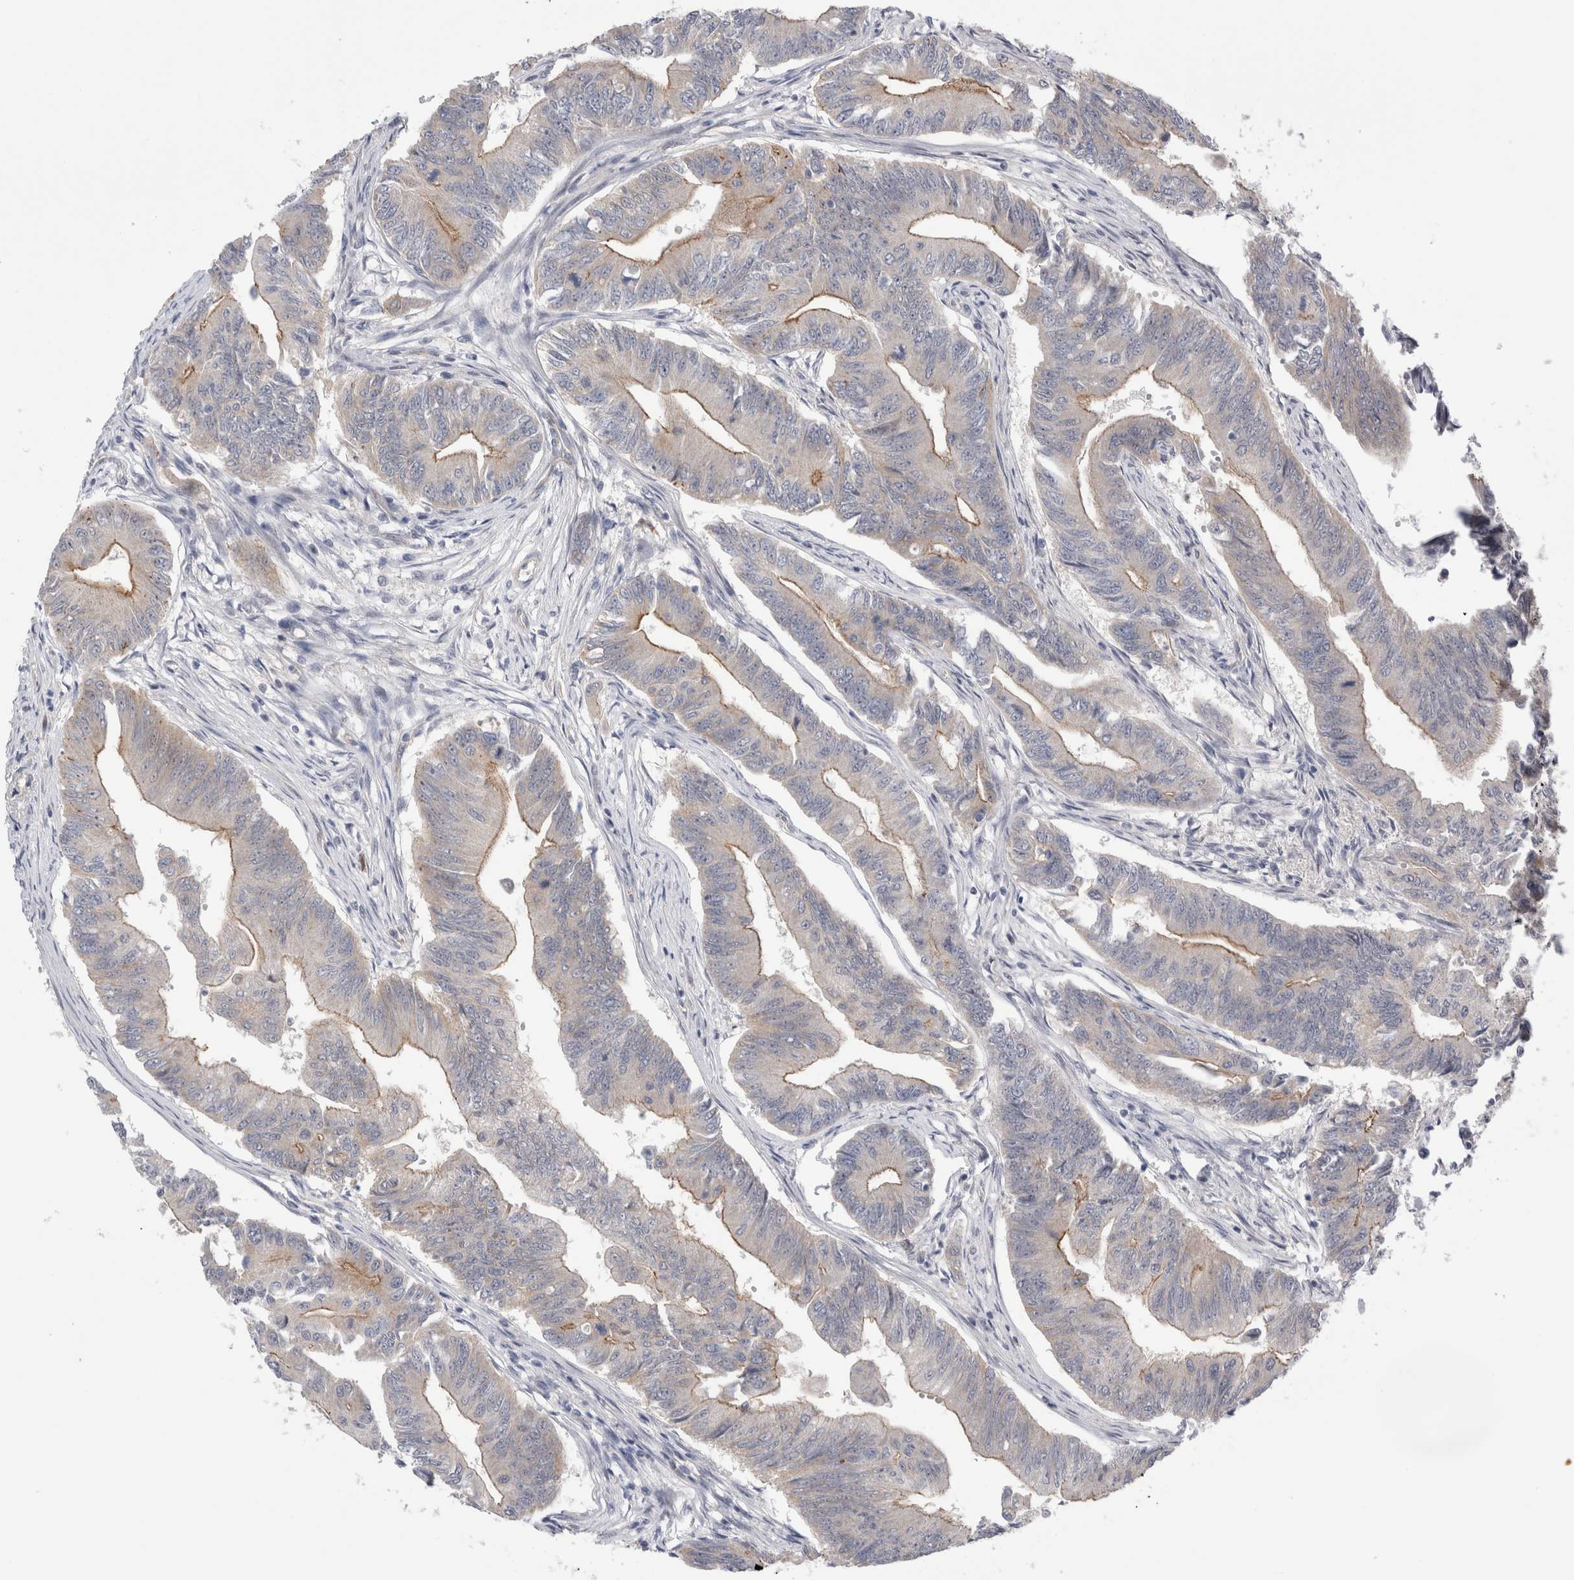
{"staining": {"intensity": "moderate", "quantity": "25%-75%", "location": "cytoplasmic/membranous"}, "tissue": "colorectal cancer", "cell_type": "Tumor cells", "image_type": "cancer", "snomed": [{"axis": "morphology", "description": "Adenoma, NOS"}, {"axis": "morphology", "description": "Adenocarcinoma, NOS"}, {"axis": "topography", "description": "Colon"}], "caption": "Tumor cells display medium levels of moderate cytoplasmic/membranous staining in approximately 25%-75% of cells in human colorectal cancer.", "gene": "TAFA5", "patient": {"sex": "male", "age": 79}}